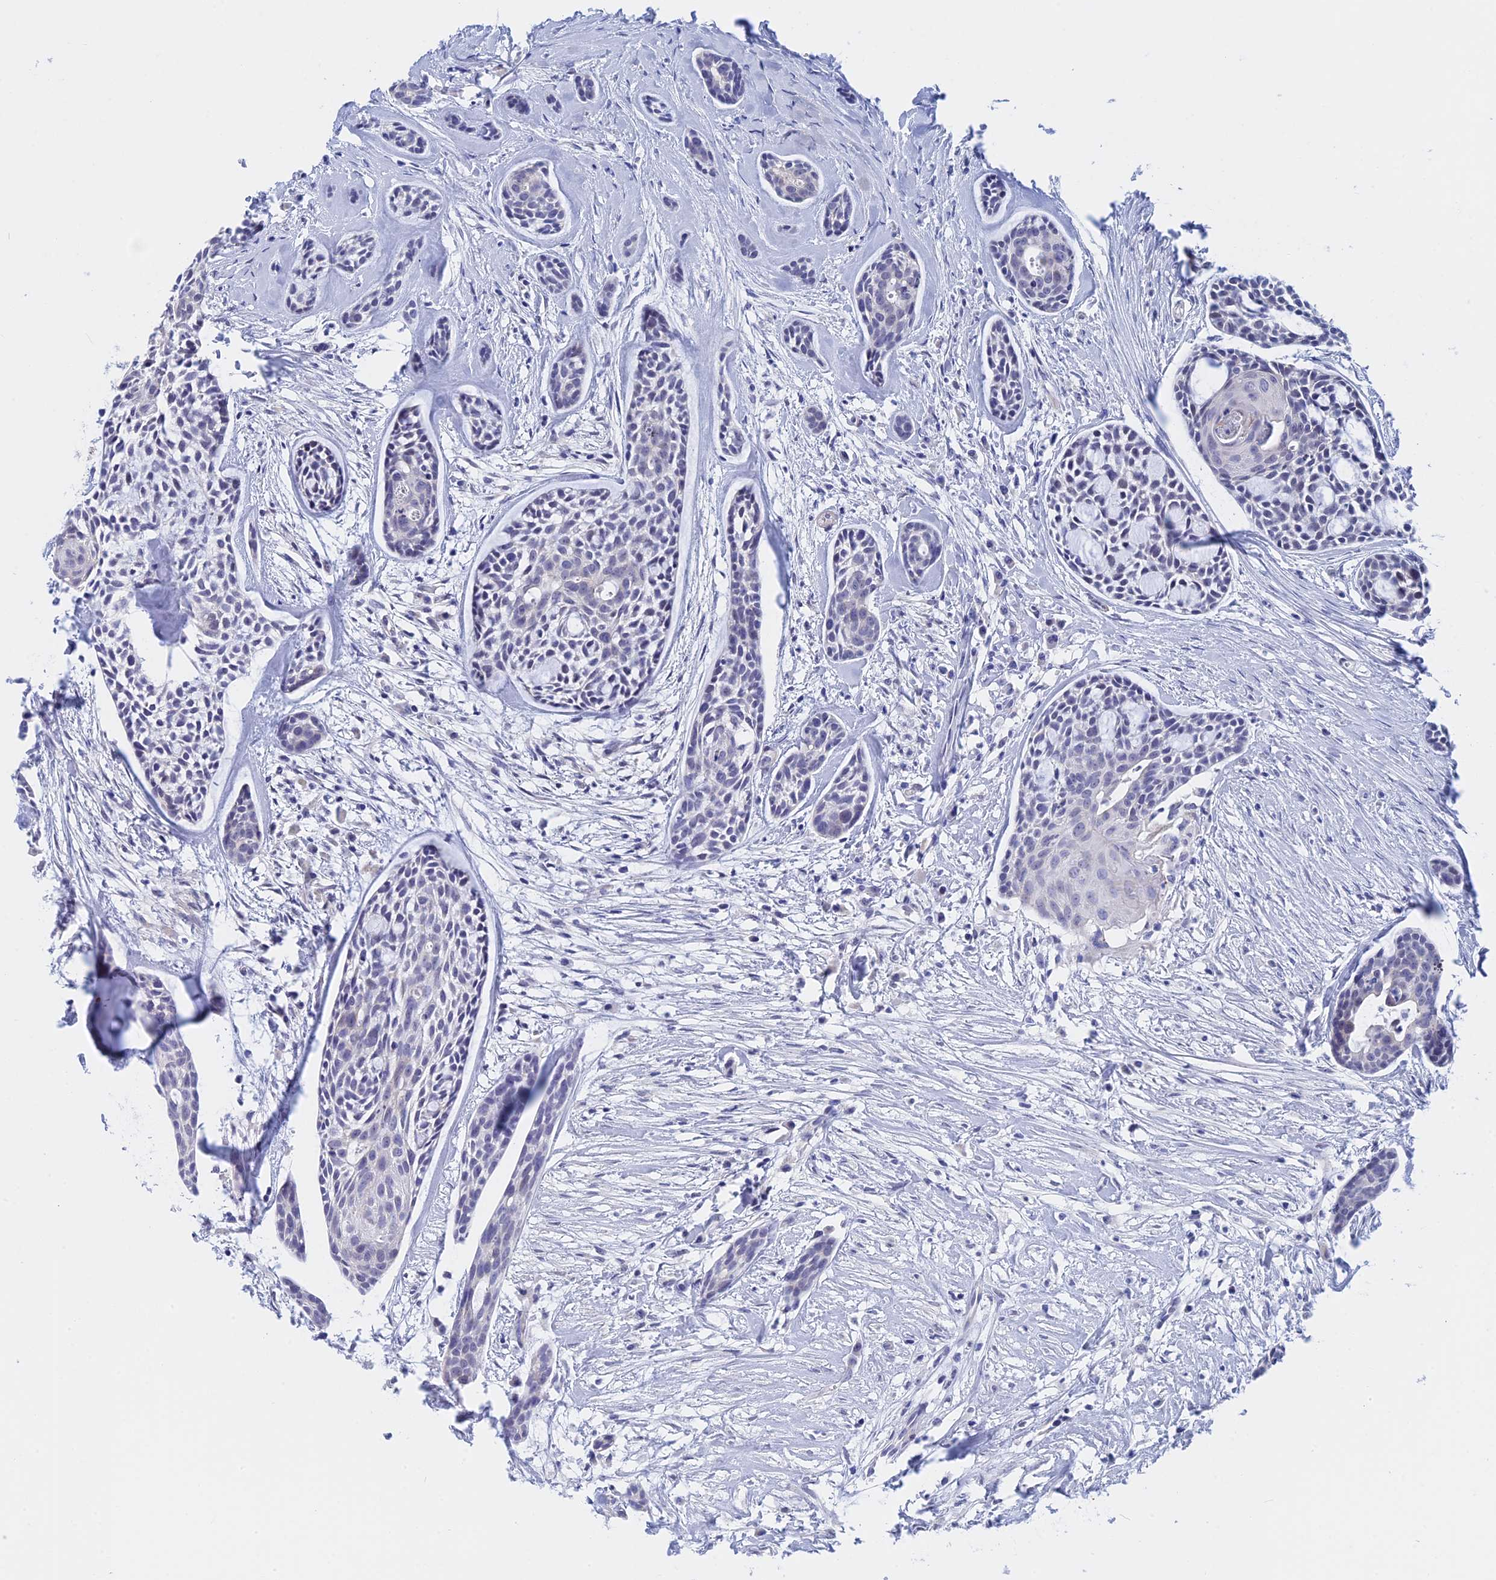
{"staining": {"intensity": "negative", "quantity": "none", "location": "none"}, "tissue": "head and neck cancer", "cell_type": "Tumor cells", "image_type": "cancer", "snomed": [{"axis": "morphology", "description": "Adenocarcinoma, NOS"}, {"axis": "topography", "description": "Subcutis"}, {"axis": "topography", "description": "Head-Neck"}], "caption": "An image of human head and neck cancer is negative for staining in tumor cells.", "gene": "WDR83", "patient": {"sex": "female", "age": 73}}